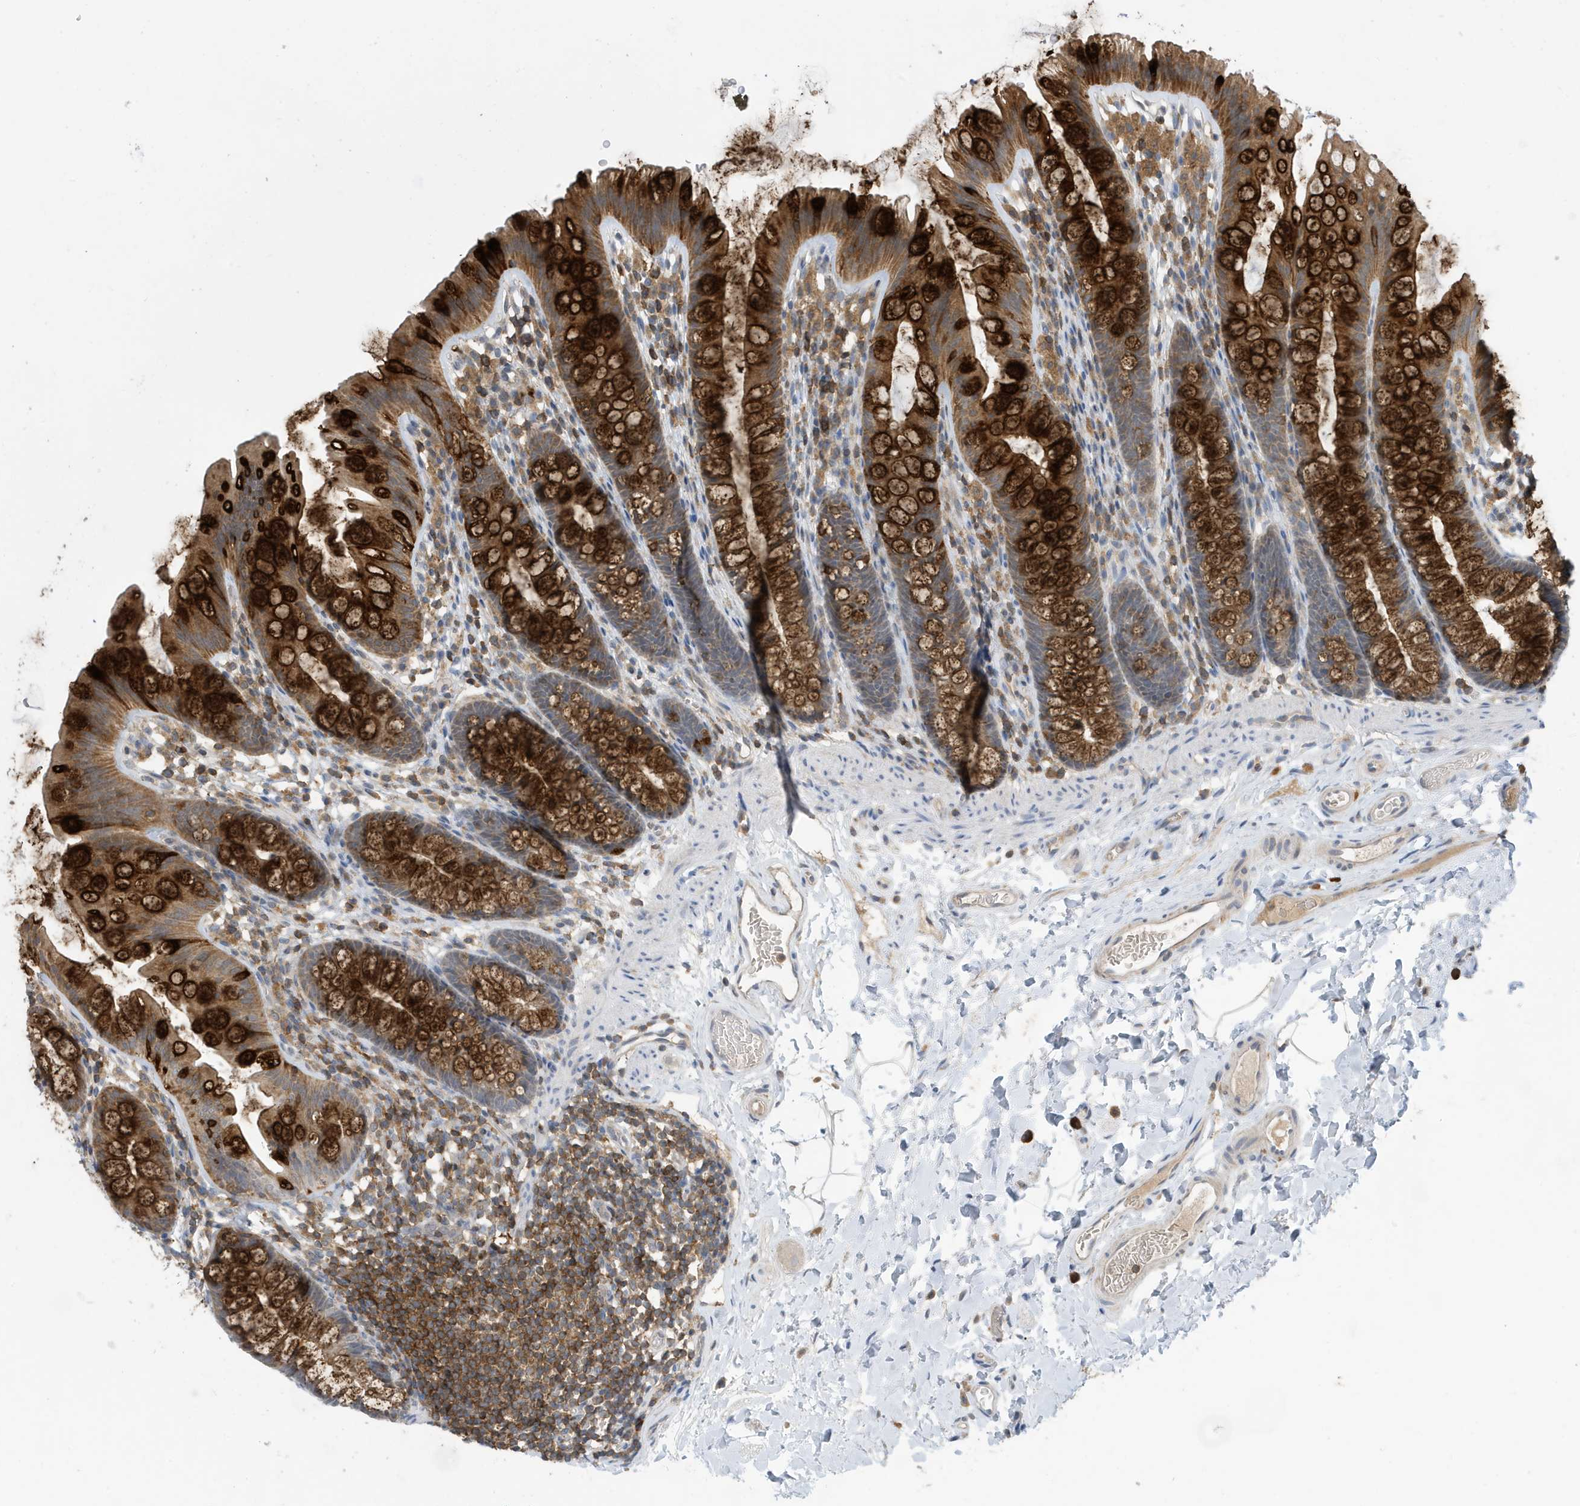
{"staining": {"intensity": "weak", "quantity": ">75%", "location": "cytoplasmic/membranous"}, "tissue": "colon", "cell_type": "Endothelial cells", "image_type": "normal", "snomed": [{"axis": "morphology", "description": "Normal tissue, NOS"}, {"axis": "topography", "description": "Colon"}], "caption": "Protein expression analysis of unremarkable colon reveals weak cytoplasmic/membranous expression in approximately >75% of endothelial cells. The protein is stained brown, and the nuclei are stained in blue (DAB IHC with brightfield microscopy, high magnification).", "gene": "NSUN3", "patient": {"sex": "female", "age": 62}}